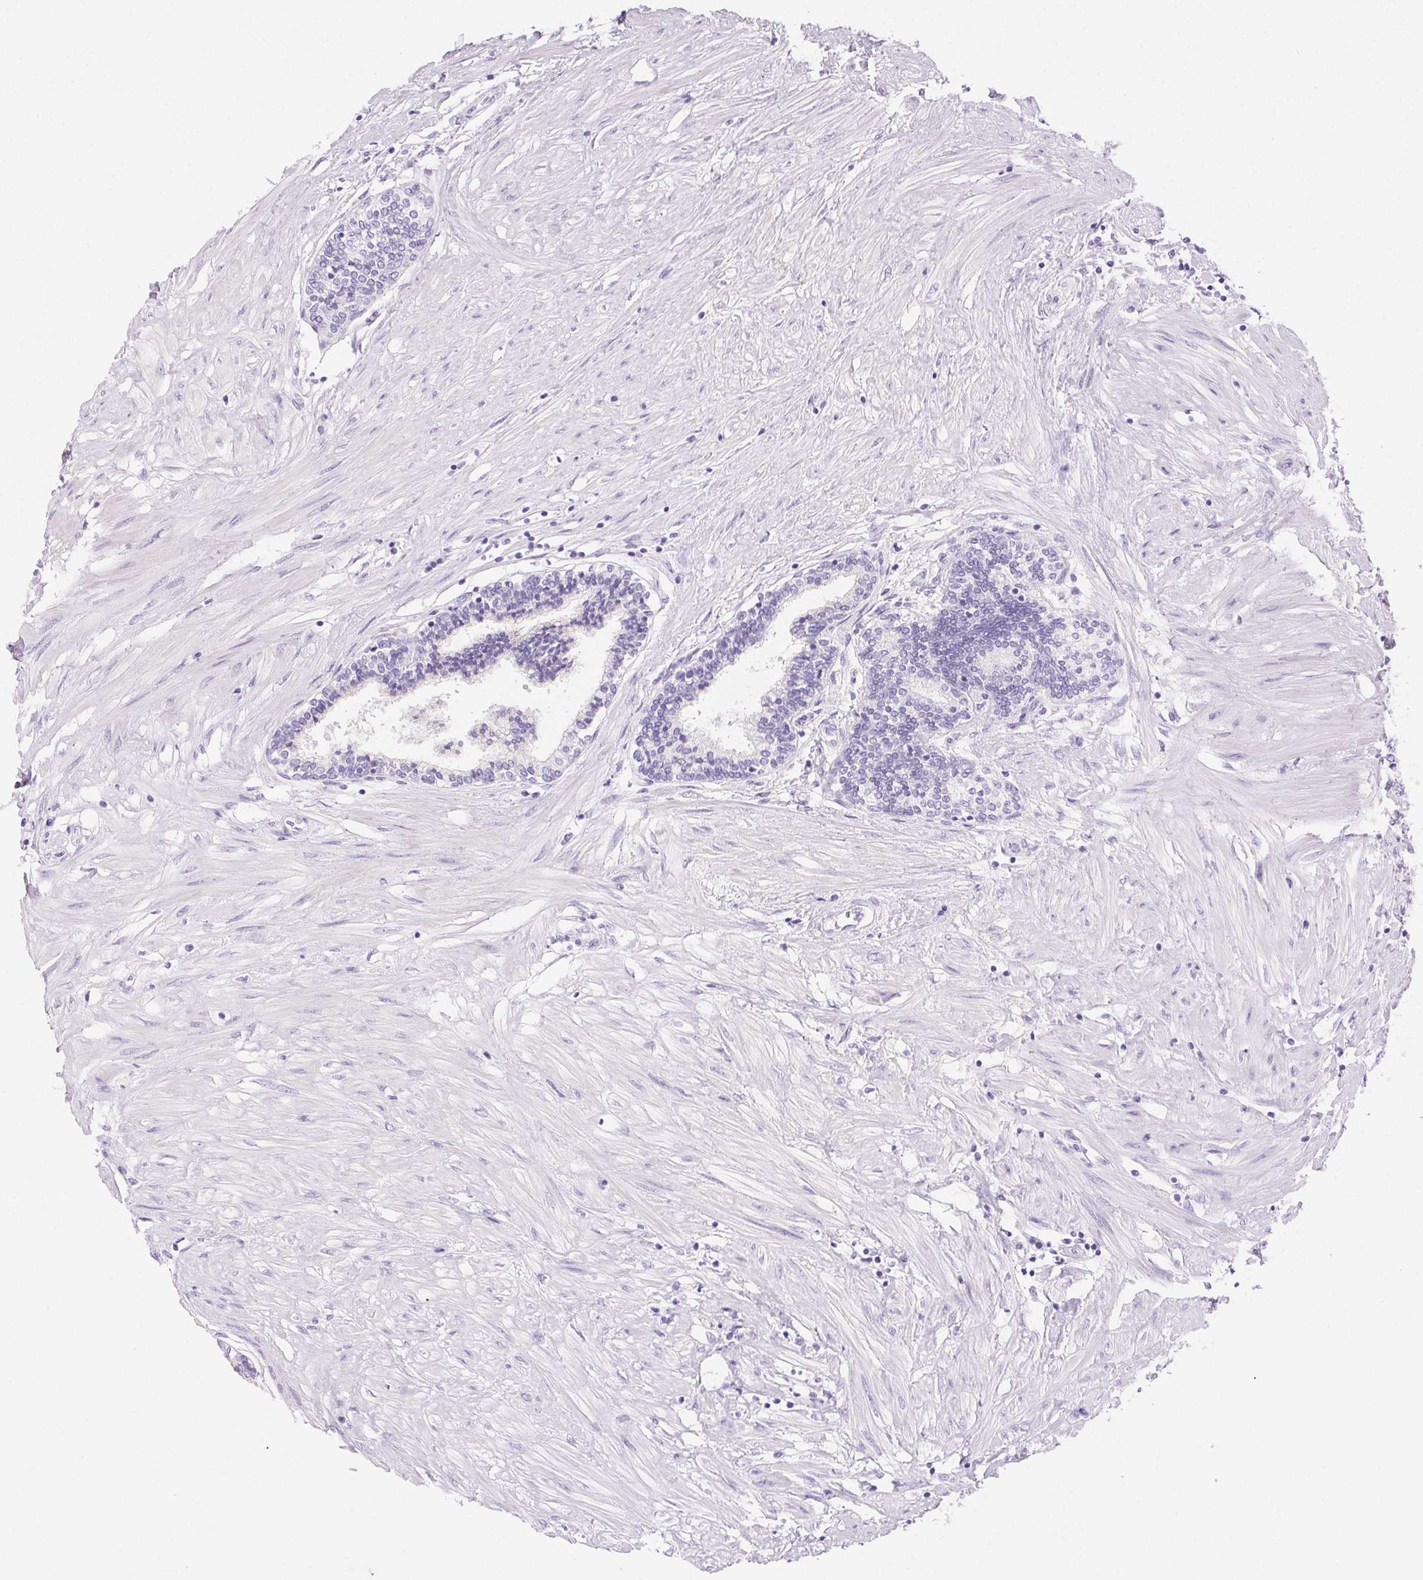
{"staining": {"intensity": "negative", "quantity": "none", "location": "none"}, "tissue": "prostate", "cell_type": "Glandular cells", "image_type": "normal", "snomed": [{"axis": "morphology", "description": "Normal tissue, NOS"}, {"axis": "topography", "description": "Prostate"}], "caption": "IHC of benign human prostate shows no expression in glandular cells. The staining was performed using DAB to visualize the protein expression in brown, while the nuclei were stained in blue with hematoxylin (Magnification: 20x).", "gene": "CLDN16", "patient": {"sex": "male", "age": 55}}